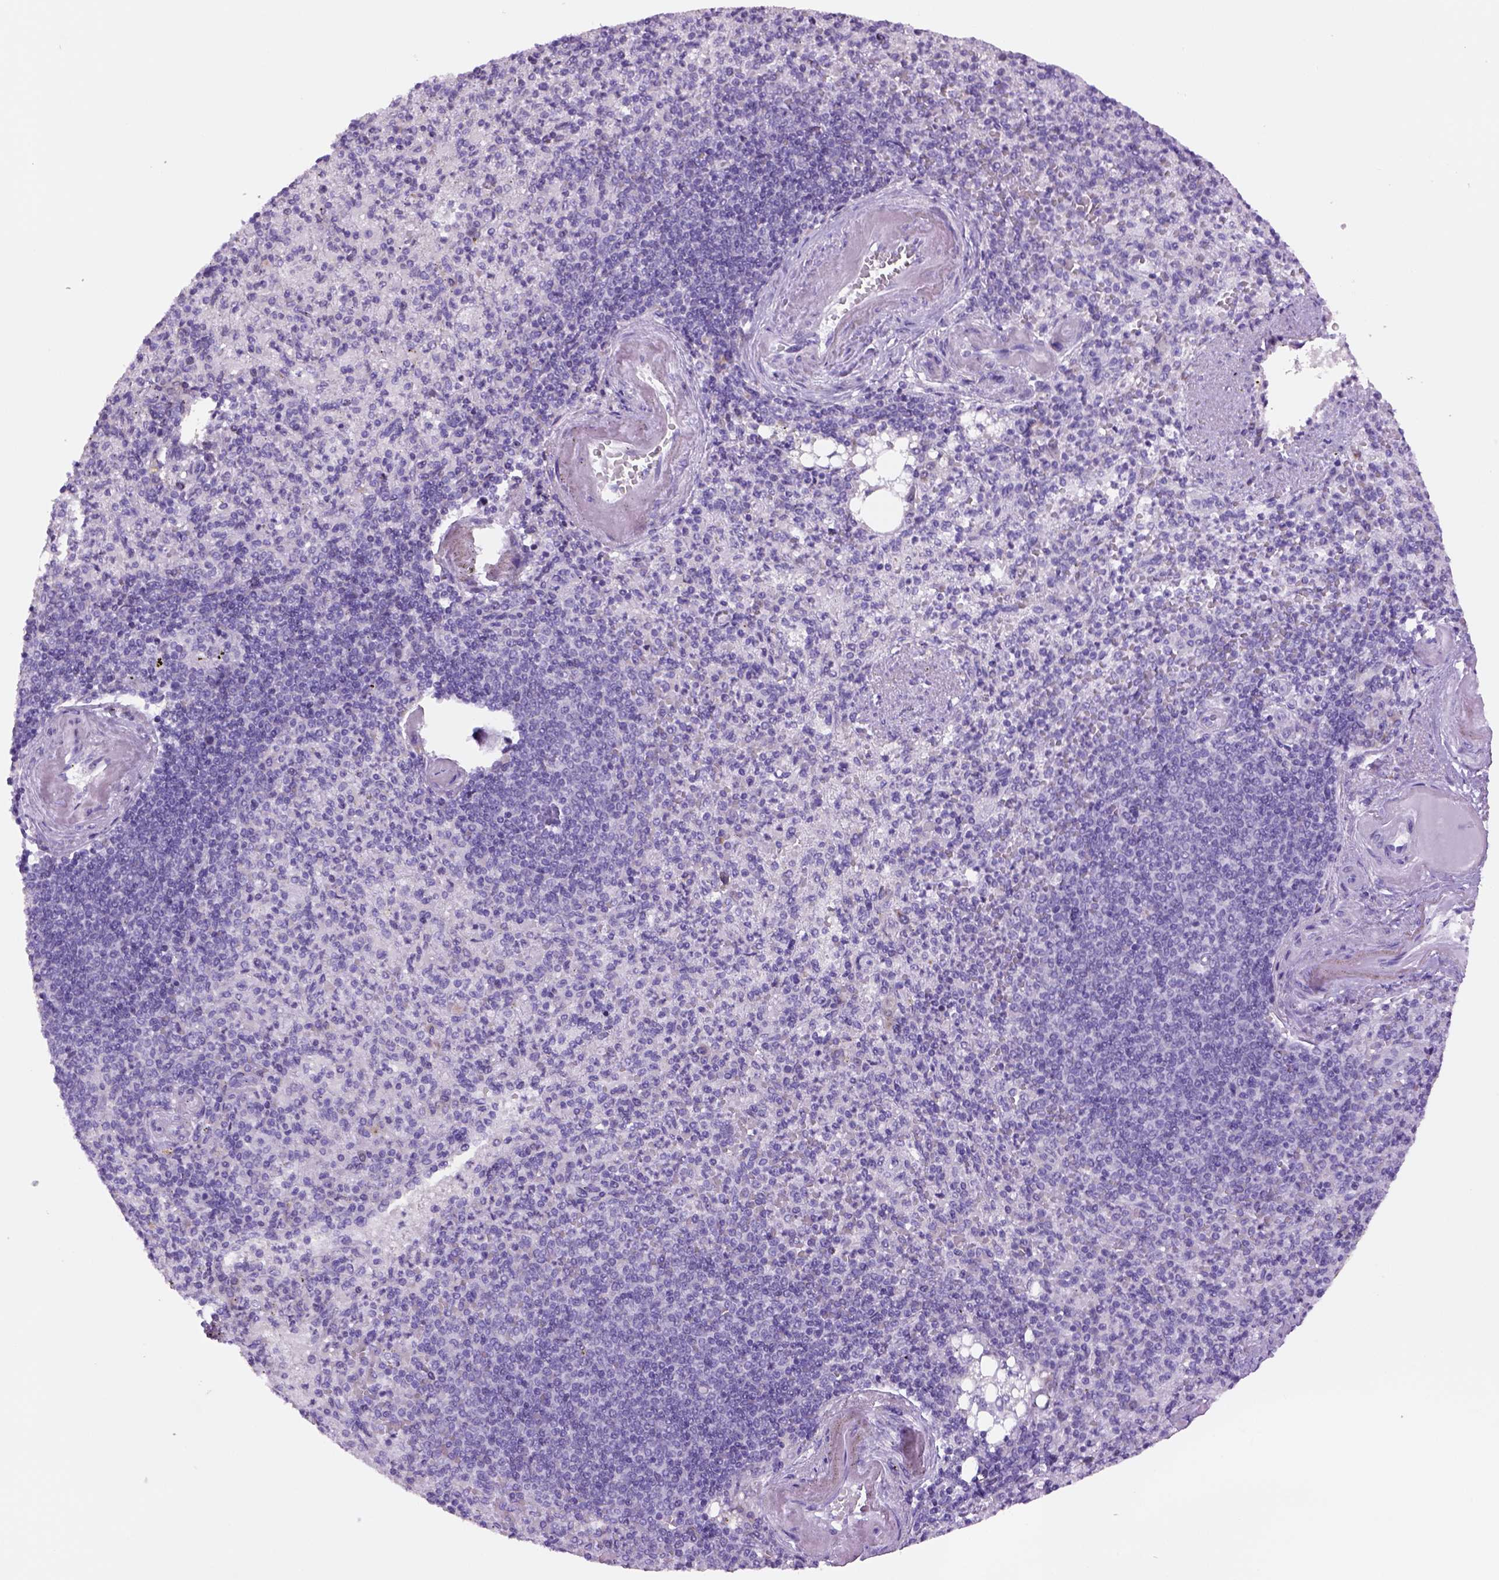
{"staining": {"intensity": "negative", "quantity": "none", "location": "none"}, "tissue": "spleen", "cell_type": "Cells in red pulp", "image_type": "normal", "snomed": [{"axis": "morphology", "description": "Normal tissue, NOS"}, {"axis": "topography", "description": "Spleen"}], "caption": "Immunohistochemistry (IHC) micrograph of unremarkable human spleen stained for a protein (brown), which displays no staining in cells in red pulp. The staining is performed using DAB brown chromogen with nuclei counter-stained in using hematoxylin.", "gene": "DNAH11", "patient": {"sex": "female", "age": 74}}